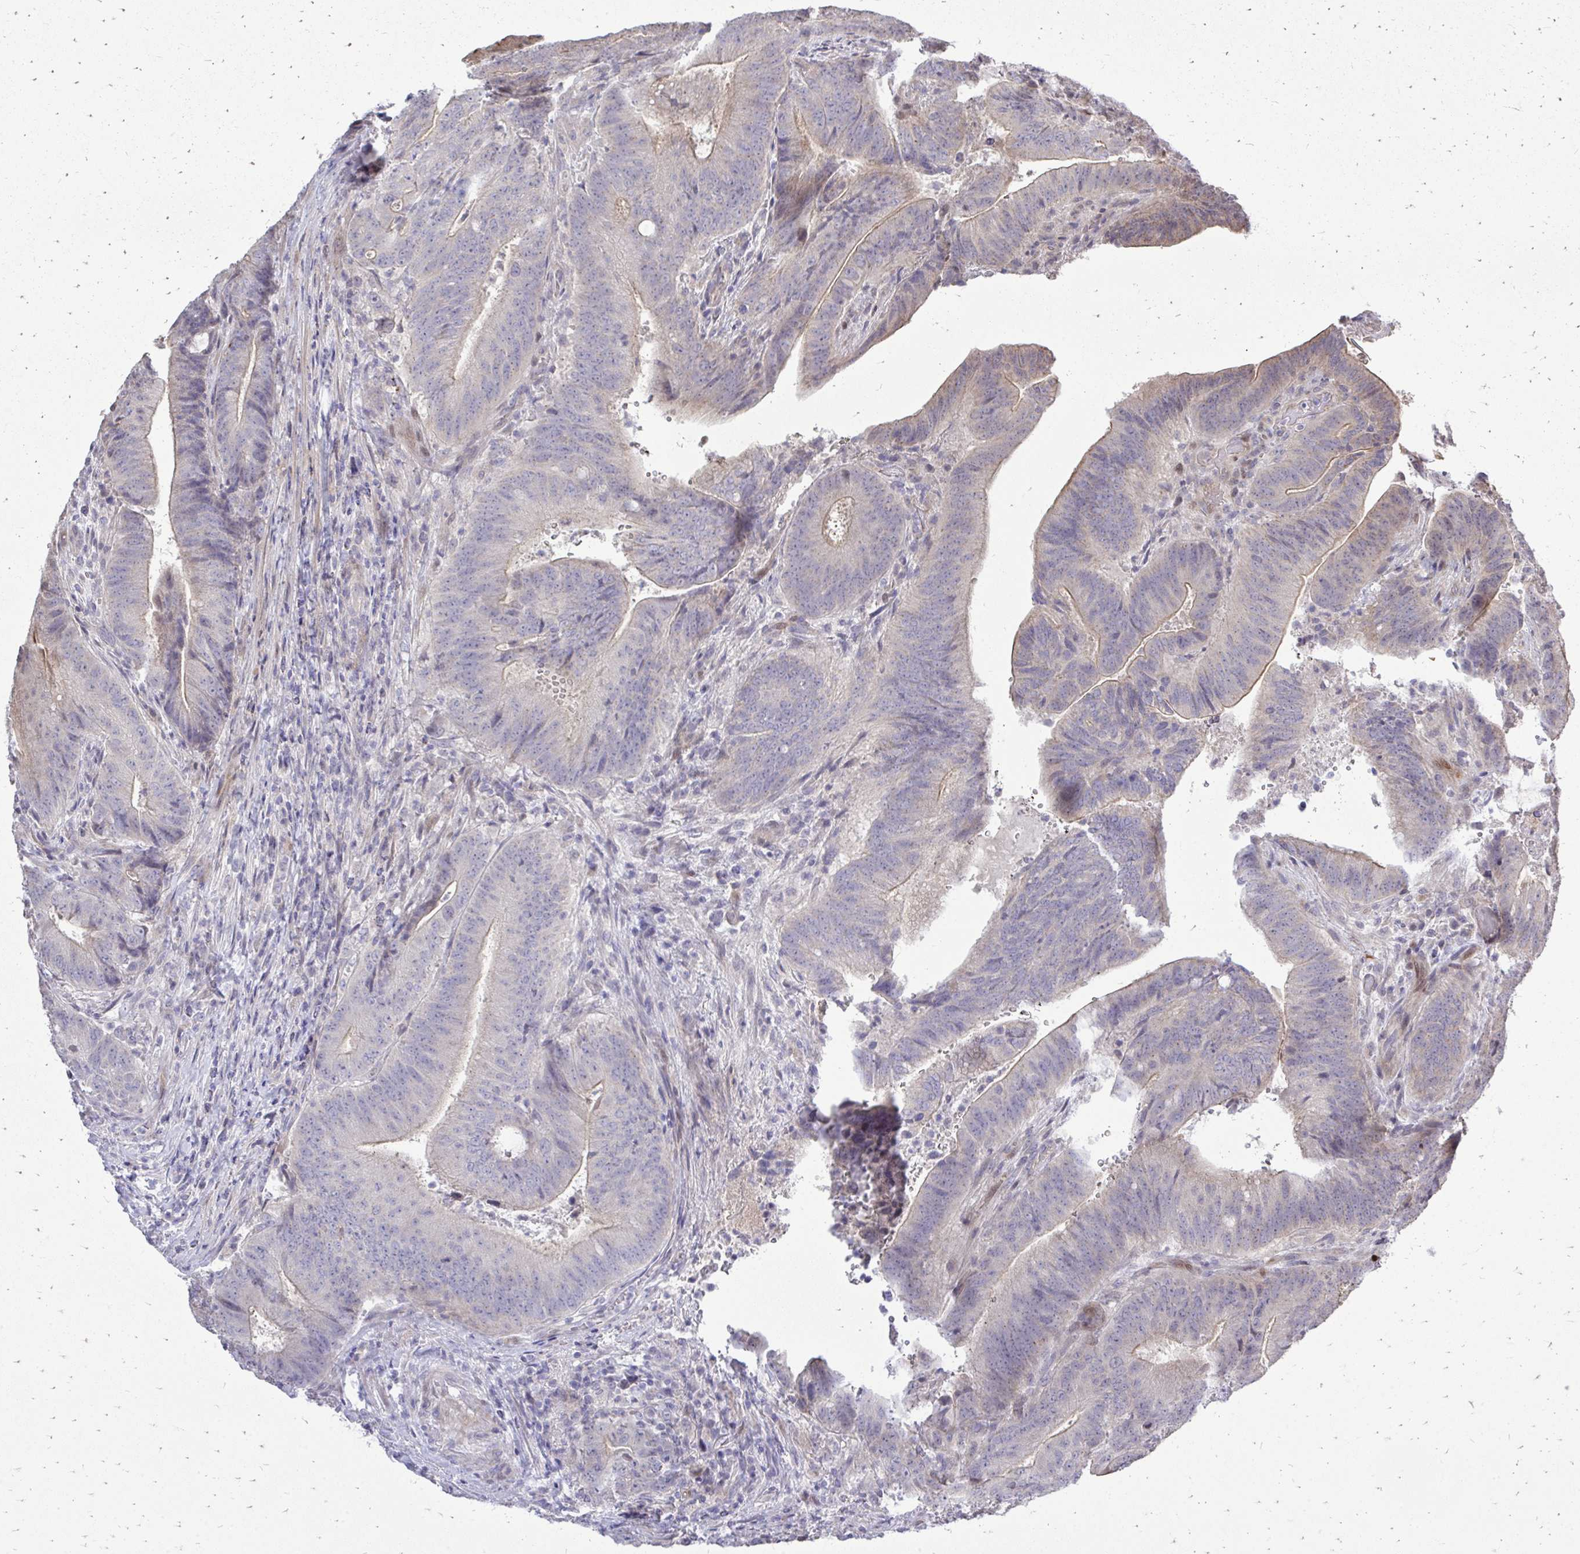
{"staining": {"intensity": "weak", "quantity": "25%-75%", "location": "cytoplasmic/membranous"}, "tissue": "colorectal cancer", "cell_type": "Tumor cells", "image_type": "cancer", "snomed": [{"axis": "morphology", "description": "Adenocarcinoma, NOS"}, {"axis": "topography", "description": "Colon"}], "caption": "Brown immunohistochemical staining in human adenocarcinoma (colorectal) demonstrates weak cytoplasmic/membranous positivity in about 25%-75% of tumor cells.", "gene": "OR8D1", "patient": {"sex": "female", "age": 43}}